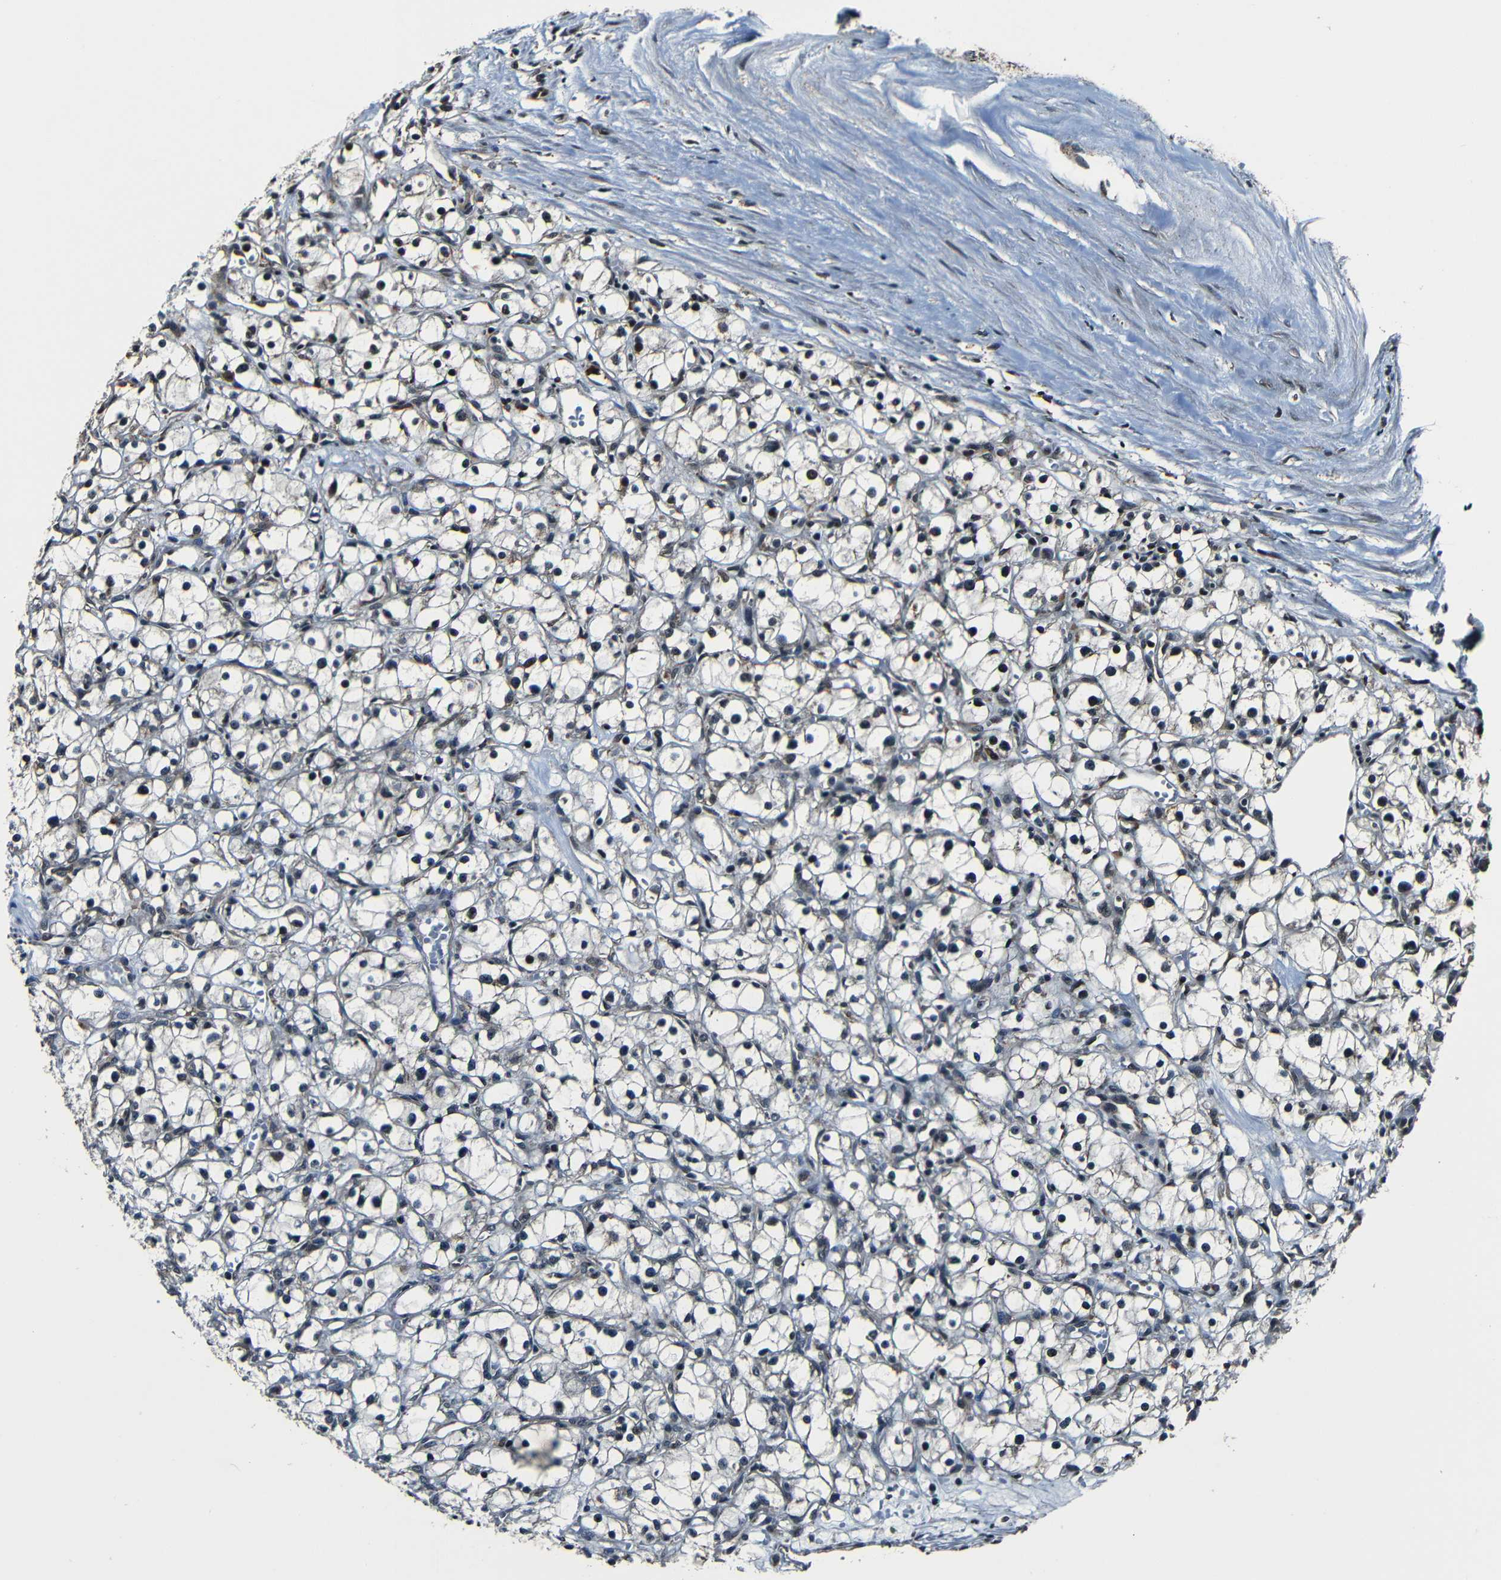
{"staining": {"intensity": "weak", "quantity": "<25%", "location": "nuclear"}, "tissue": "renal cancer", "cell_type": "Tumor cells", "image_type": "cancer", "snomed": [{"axis": "morphology", "description": "Adenocarcinoma, NOS"}, {"axis": "topography", "description": "Kidney"}], "caption": "Immunohistochemical staining of adenocarcinoma (renal) displays no significant expression in tumor cells.", "gene": "NCBP3", "patient": {"sex": "male", "age": 56}}